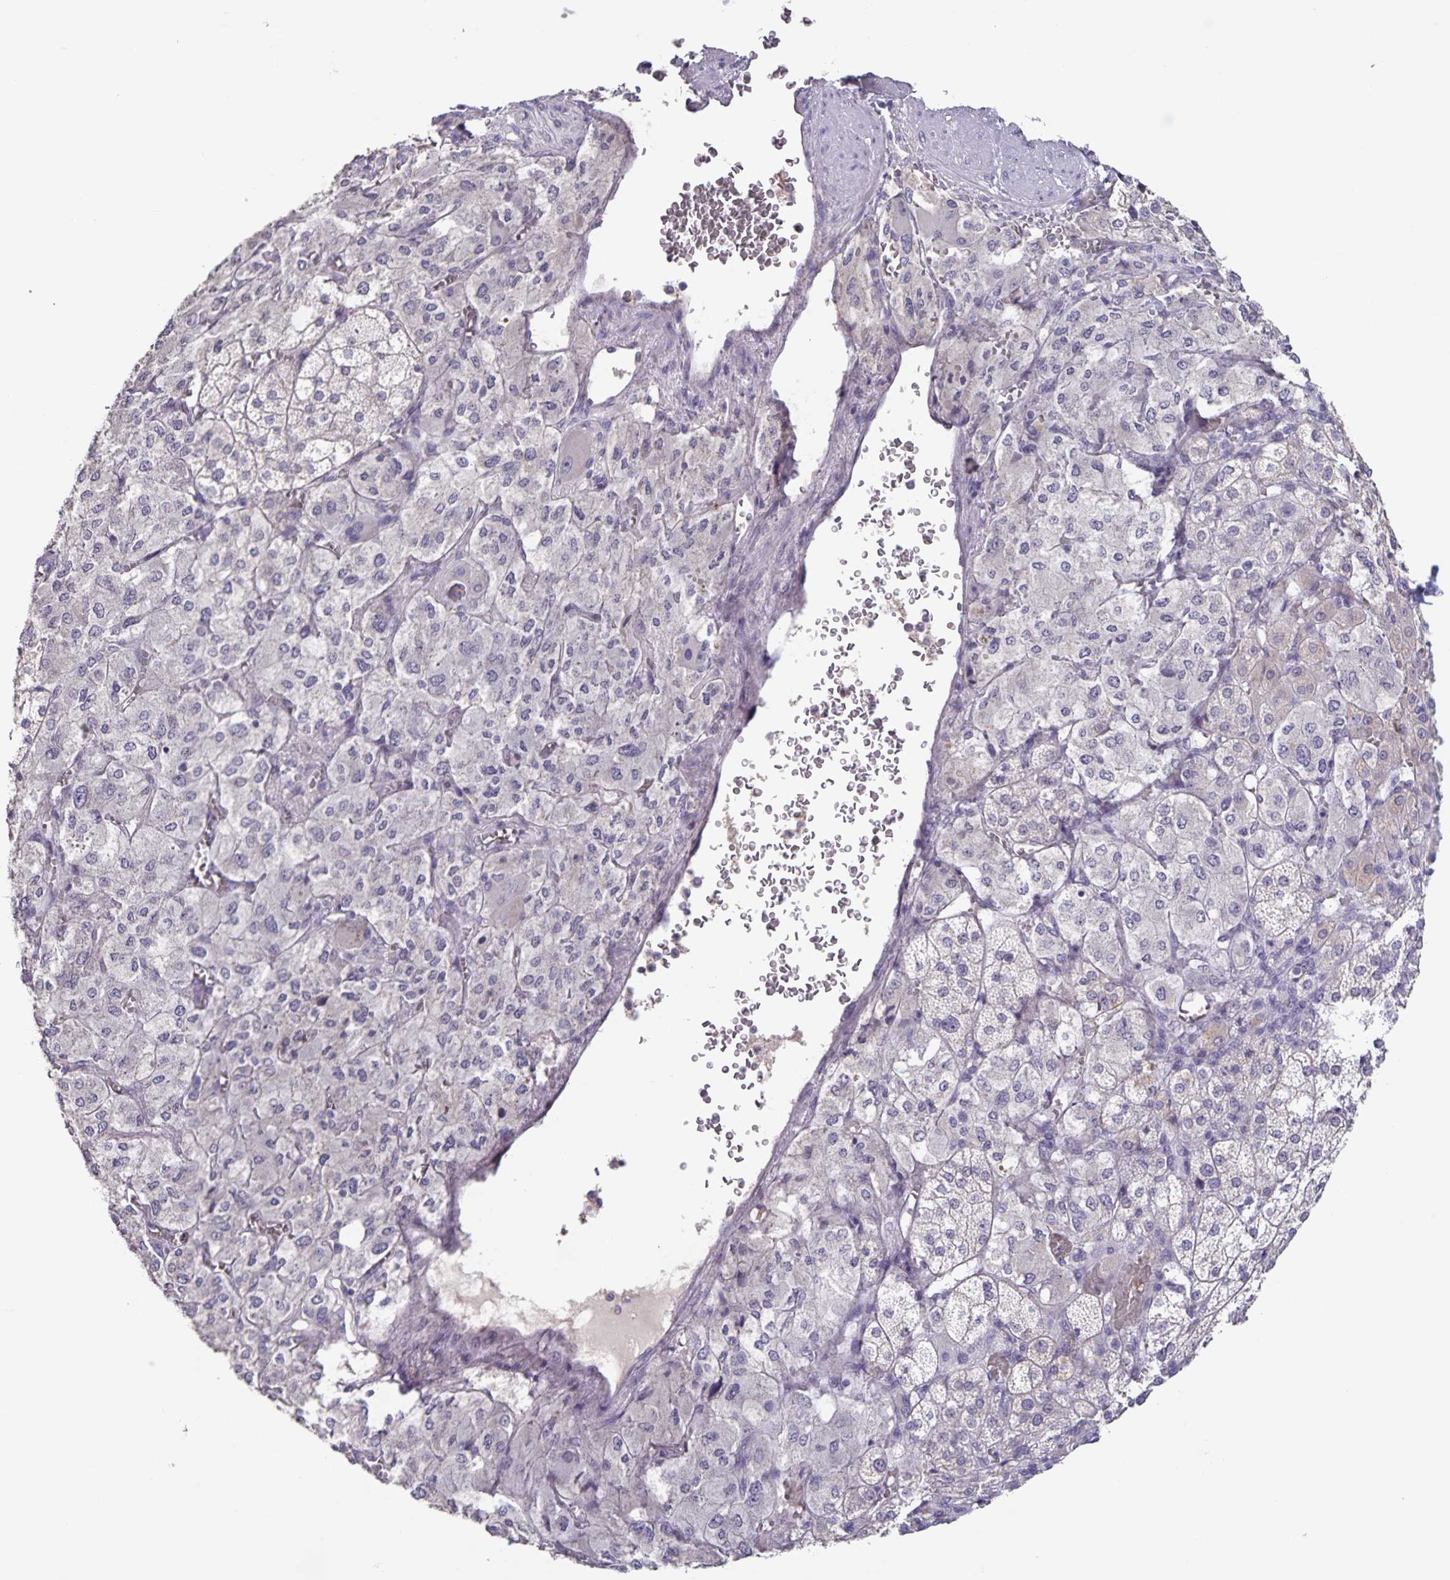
{"staining": {"intensity": "weak", "quantity": "<25%", "location": "cytoplasmic/membranous"}, "tissue": "adrenal gland", "cell_type": "Glandular cells", "image_type": "normal", "snomed": [{"axis": "morphology", "description": "Normal tissue, NOS"}, {"axis": "topography", "description": "Adrenal gland"}], "caption": "A photomicrograph of adrenal gland stained for a protein exhibits no brown staining in glandular cells. (DAB IHC visualized using brightfield microscopy, high magnification).", "gene": "INSL5", "patient": {"sex": "female", "age": 60}}